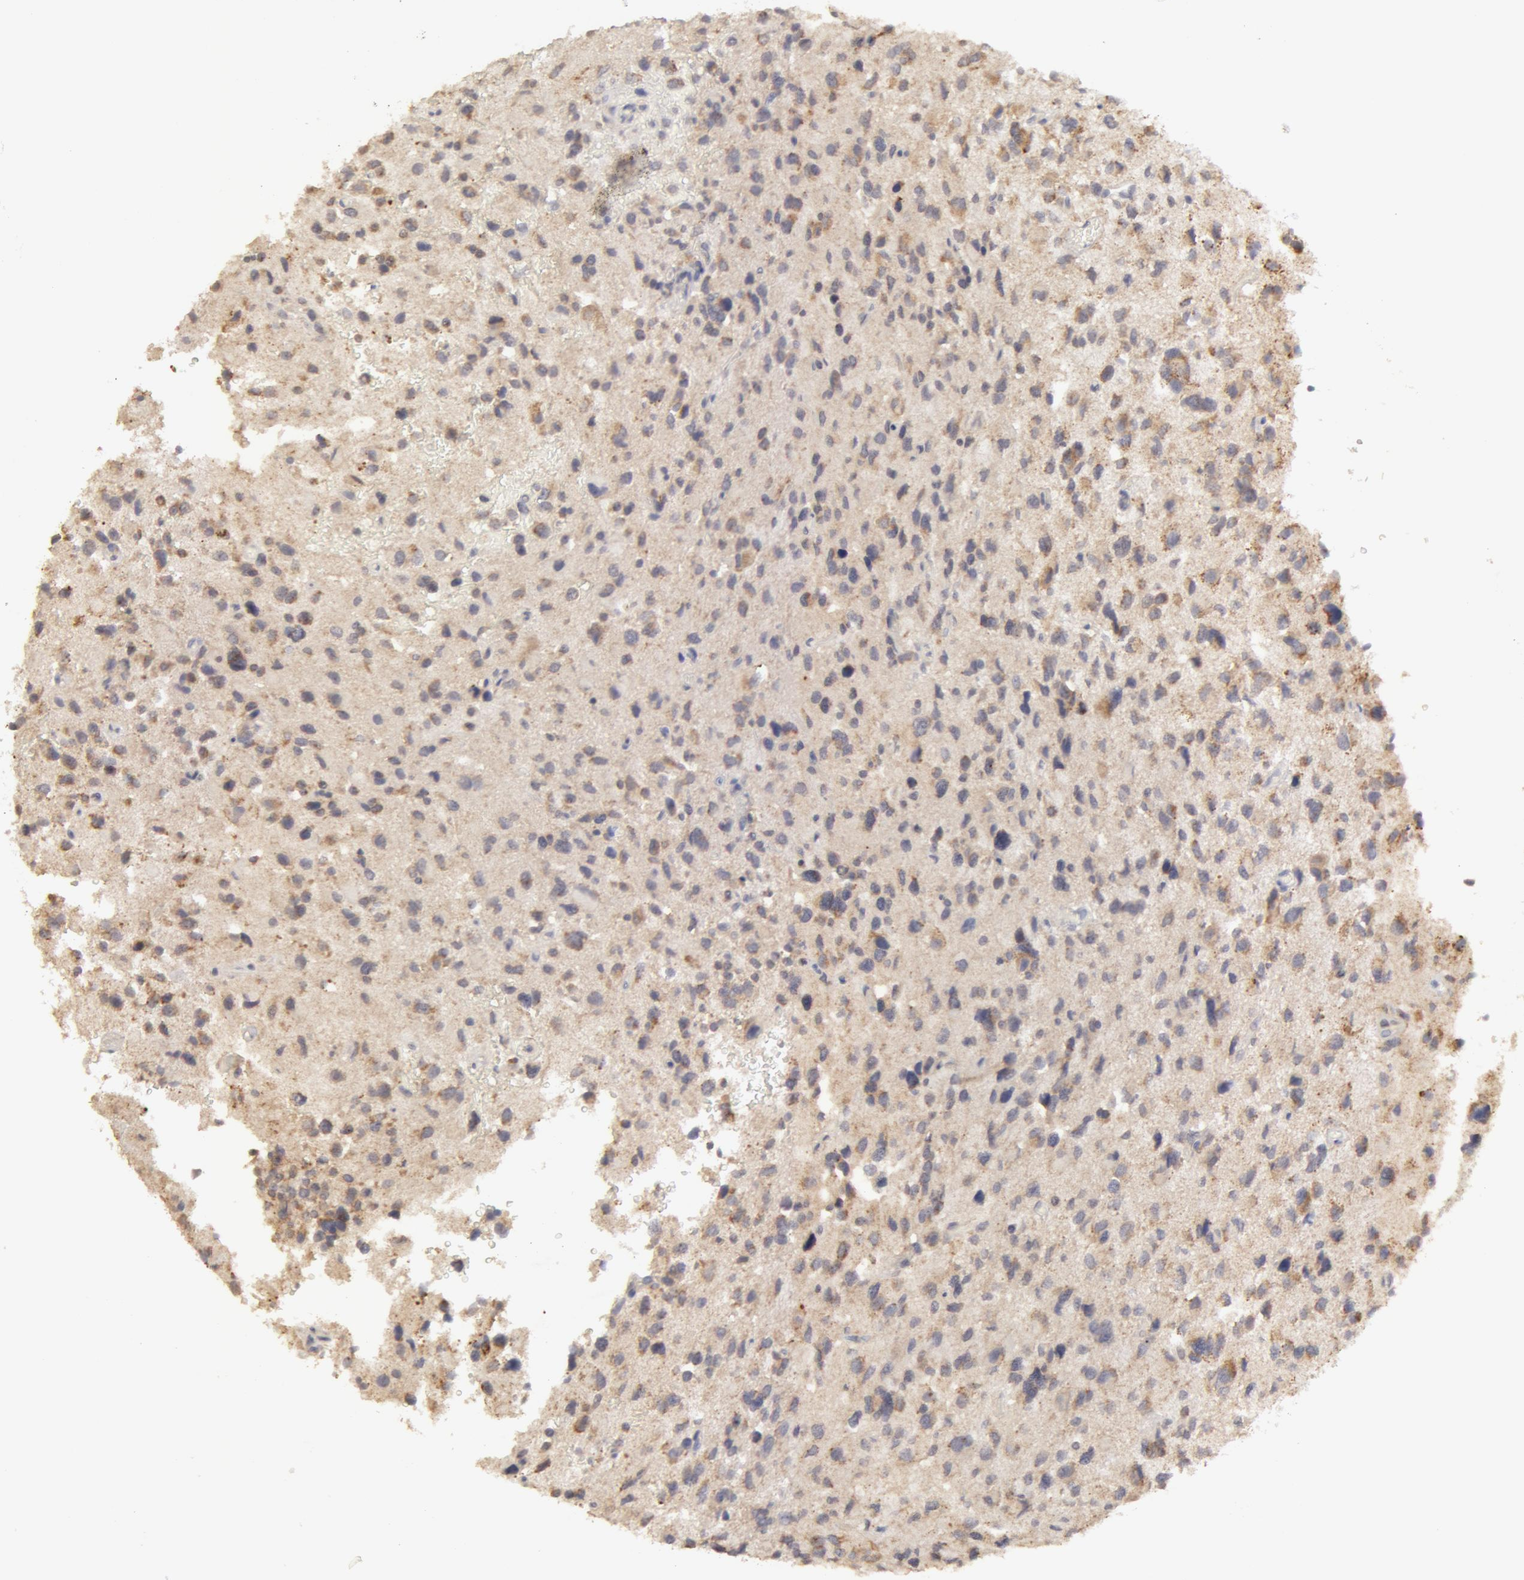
{"staining": {"intensity": "negative", "quantity": "none", "location": "none"}, "tissue": "glioma", "cell_type": "Tumor cells", "image_type": "cancer", "snomed": [{"axis": "morphology", "description": "Glioma, malignant, High grade"}, {"axis": "topography", "description": "Brain"}], "caption": "Tumor cells are negative for brown protein staining in malignant high-grade glioma.", "gene": "ADPRH", "patient": {"sex": "male", "age": 69}}